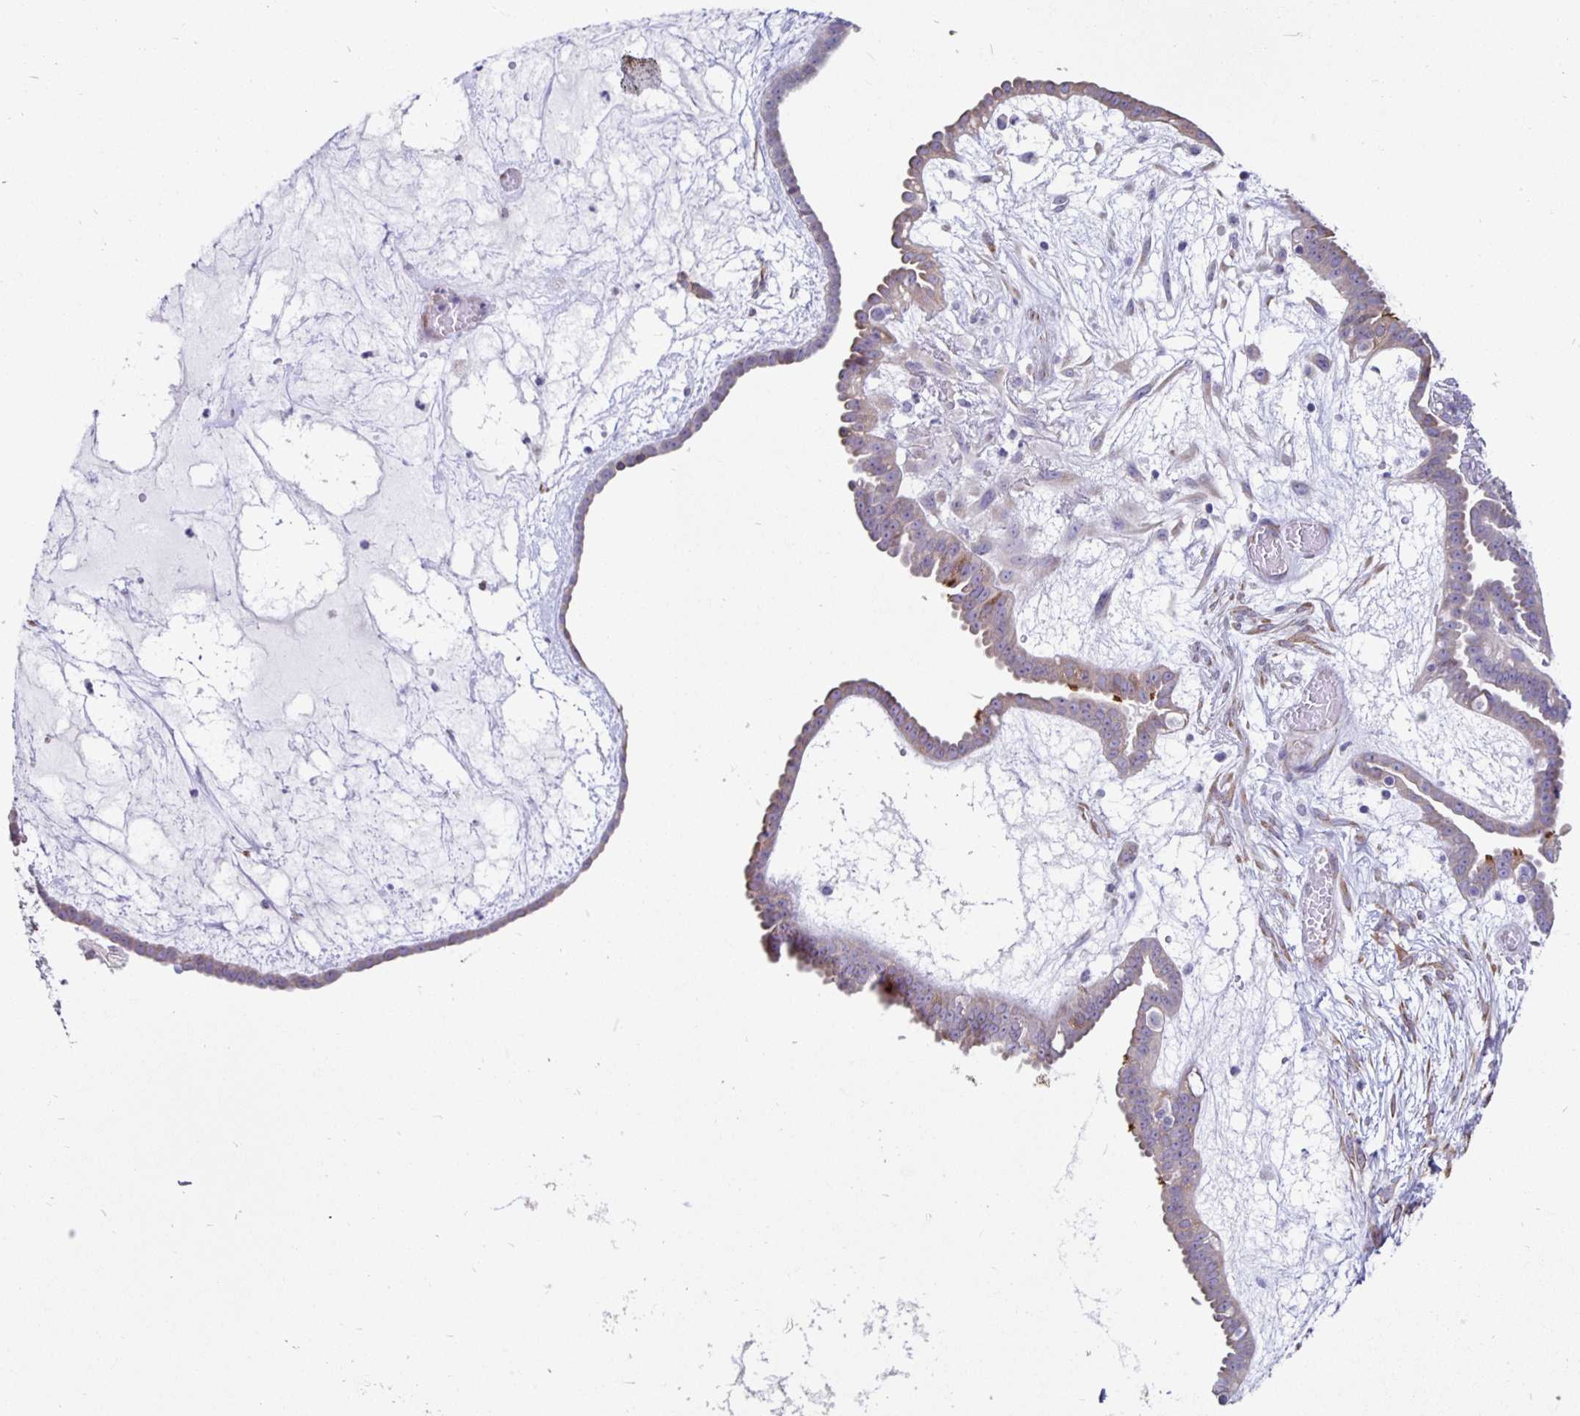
{"staining": {"intensity": "weak", "quantity": "<25%", "location": "cytoplasmic/membranous"}, "tissue": "ovarian cancer", "cell_type": "Tumor cells", "image_type": "cancer", "snomed": [{"axis": "morphology", "description": "Cystadenocarcinoma, serous, NOS"}, {"axis": "topography", "description": "Ovary"}], "caption": "The histopathology image exhibits no significant positivity in tumor cells of serous cystadenocarcinoma (ovarian).", "gene": "DNAI2", "patient": {"sex": "female", "age": 71}}